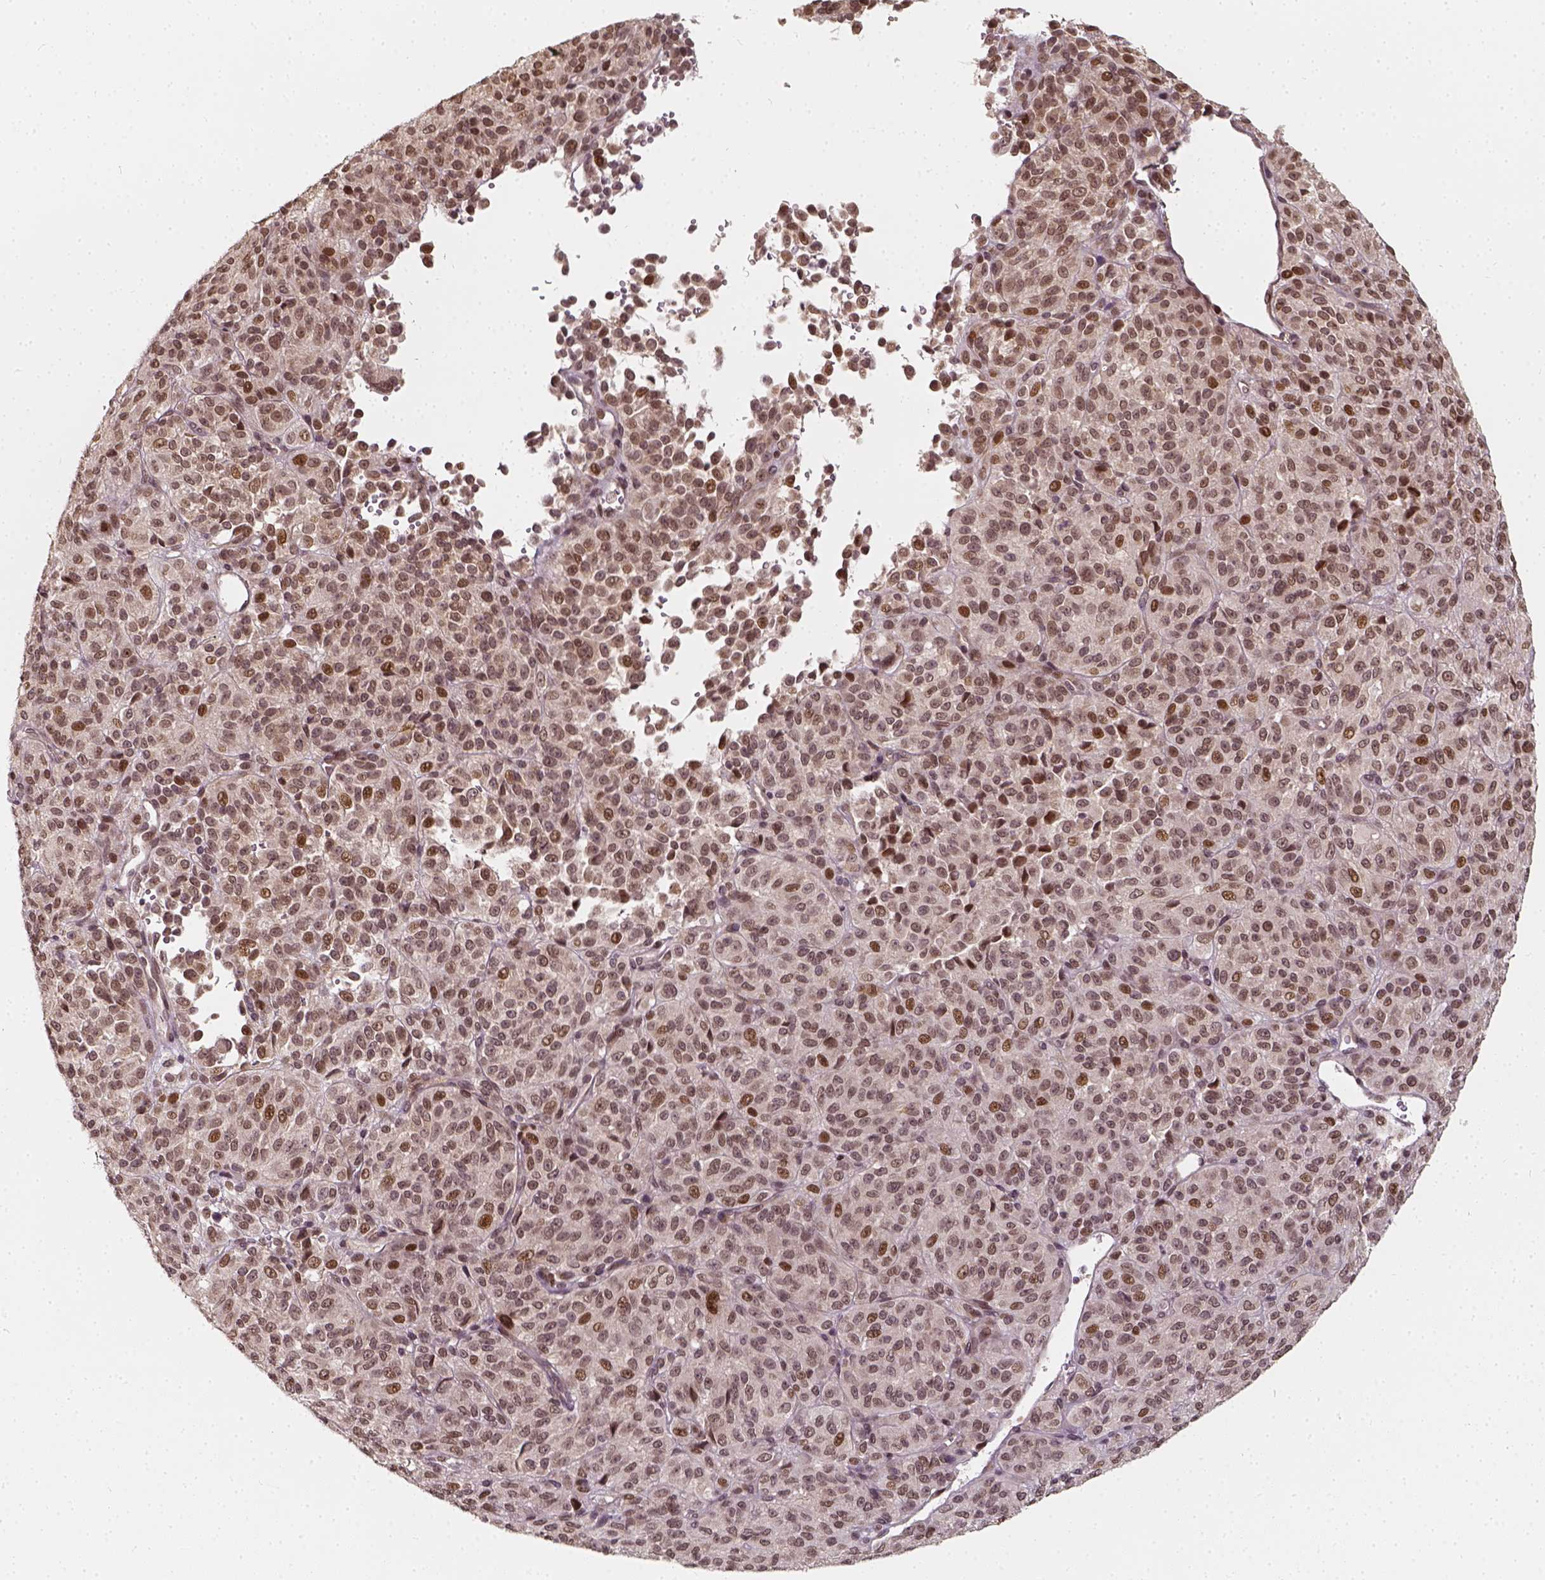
{"staining": {"intensity": "moderate", "quantity": ">75%", "location": "nuclear"}, "tissue": "melanoma", "cell_type": "Tumor cells", "image_type": "cancer", "snomed": [{"axis": "morphology", "description": "Malignant melanoma, Metastatic site"}, {"axis": "topography", "description": "Brain"}], "caption": "Malignant melanoma (metastatic site) stained with a protein marker demonstrates moderate staining in tumor cells.", "gene": "ZMAT3", "patient": {"sex": "female", "age": 56}}